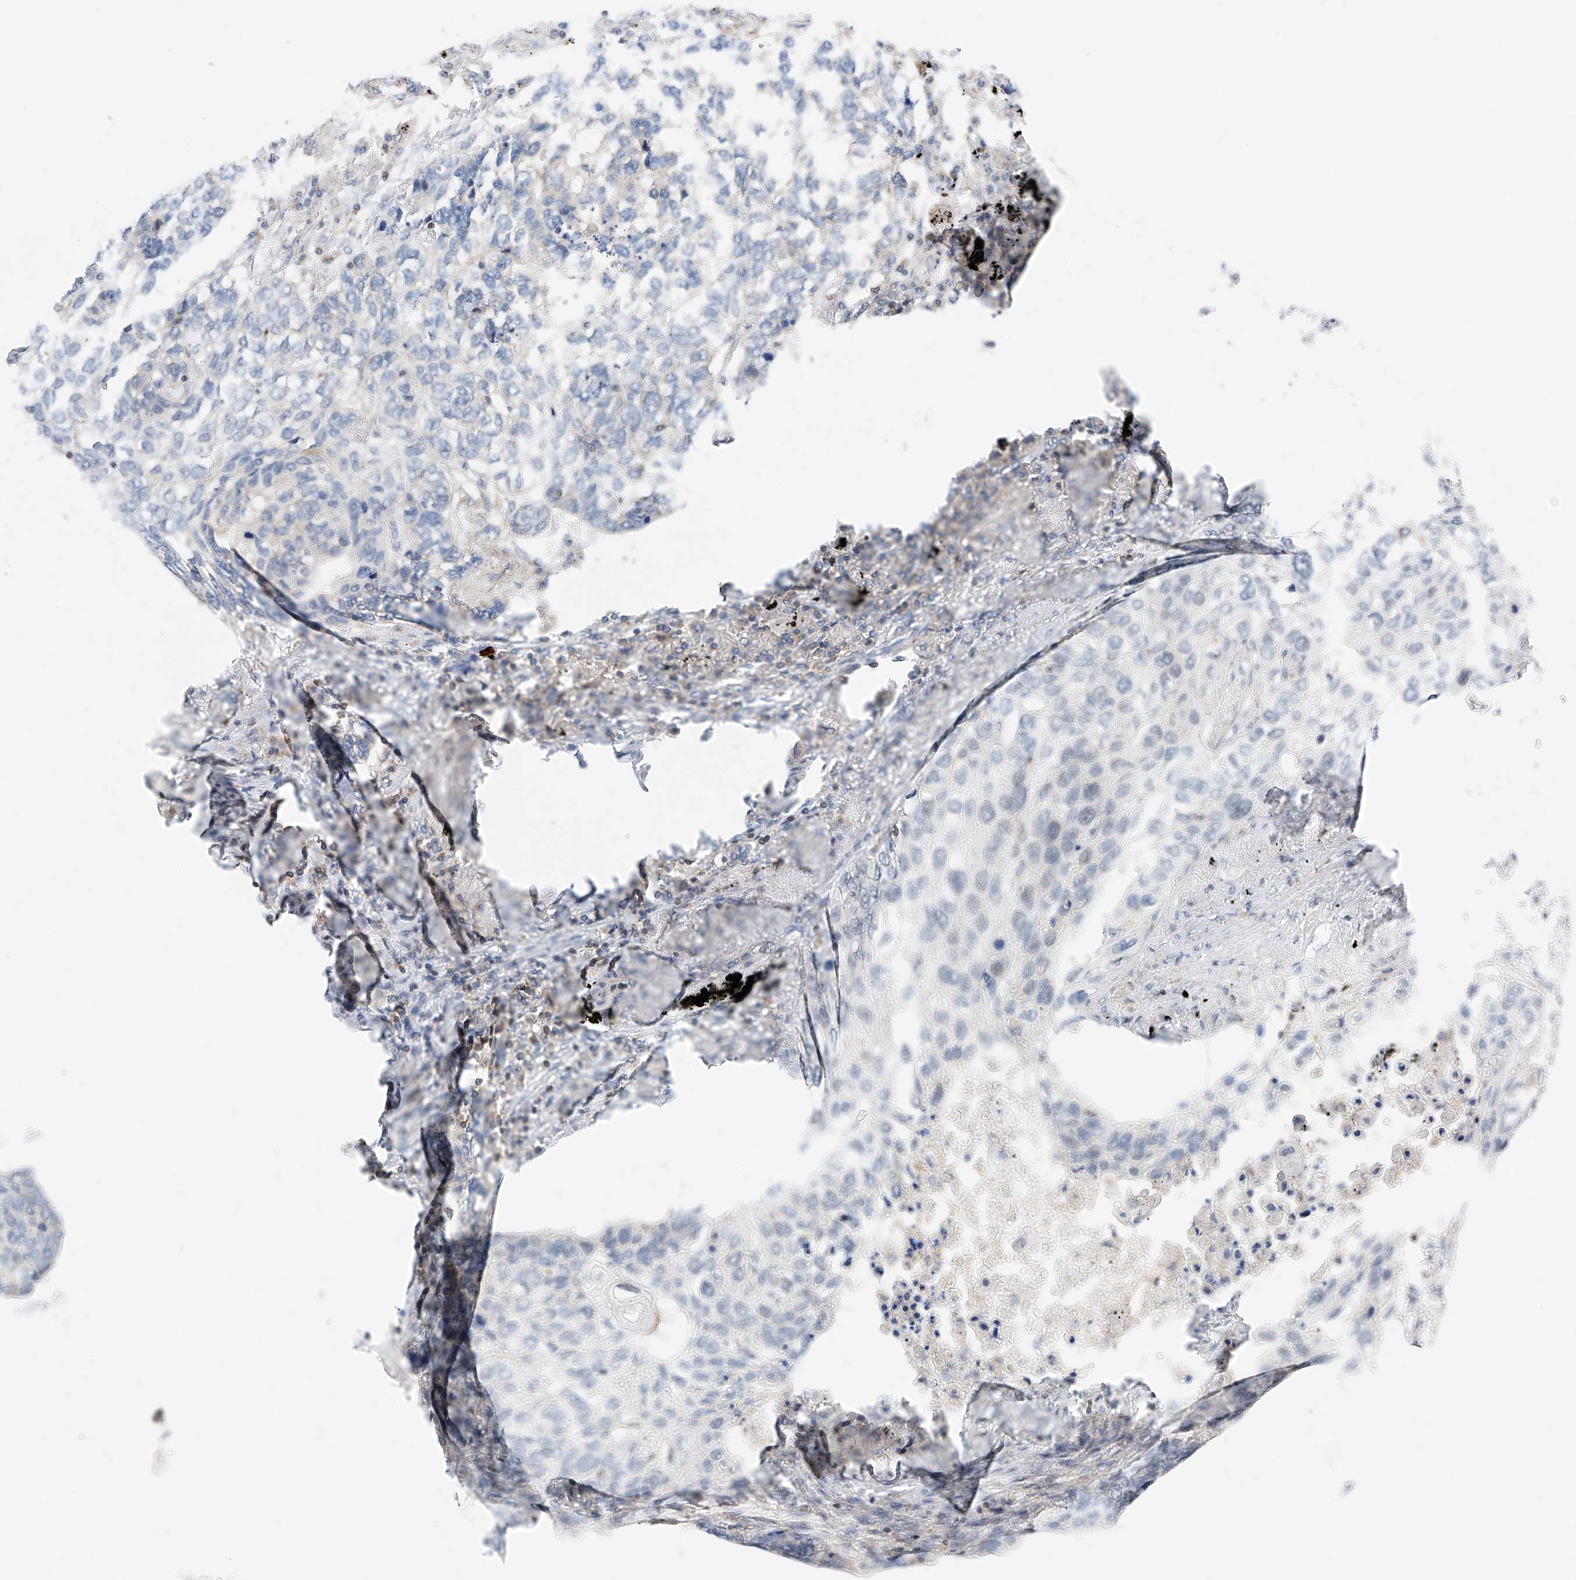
{"staining": {"intensity": "negative", "quantity": "none", "location": "none"}, "tissue": "lung cancer", "cell_type": "Tumor cells", "image_type": "cancer", "snomed": [{"axis": "morphology", "description": "Squamous cell carcinoma, NOS"}, {"axis": "topography", "description": "Lung"}], "caption": "A photomicrograph of human lung cancer is negative for staining in tumor cells.", "gene": "MFN2", "patient": {"sex": "female", "age": 63}}